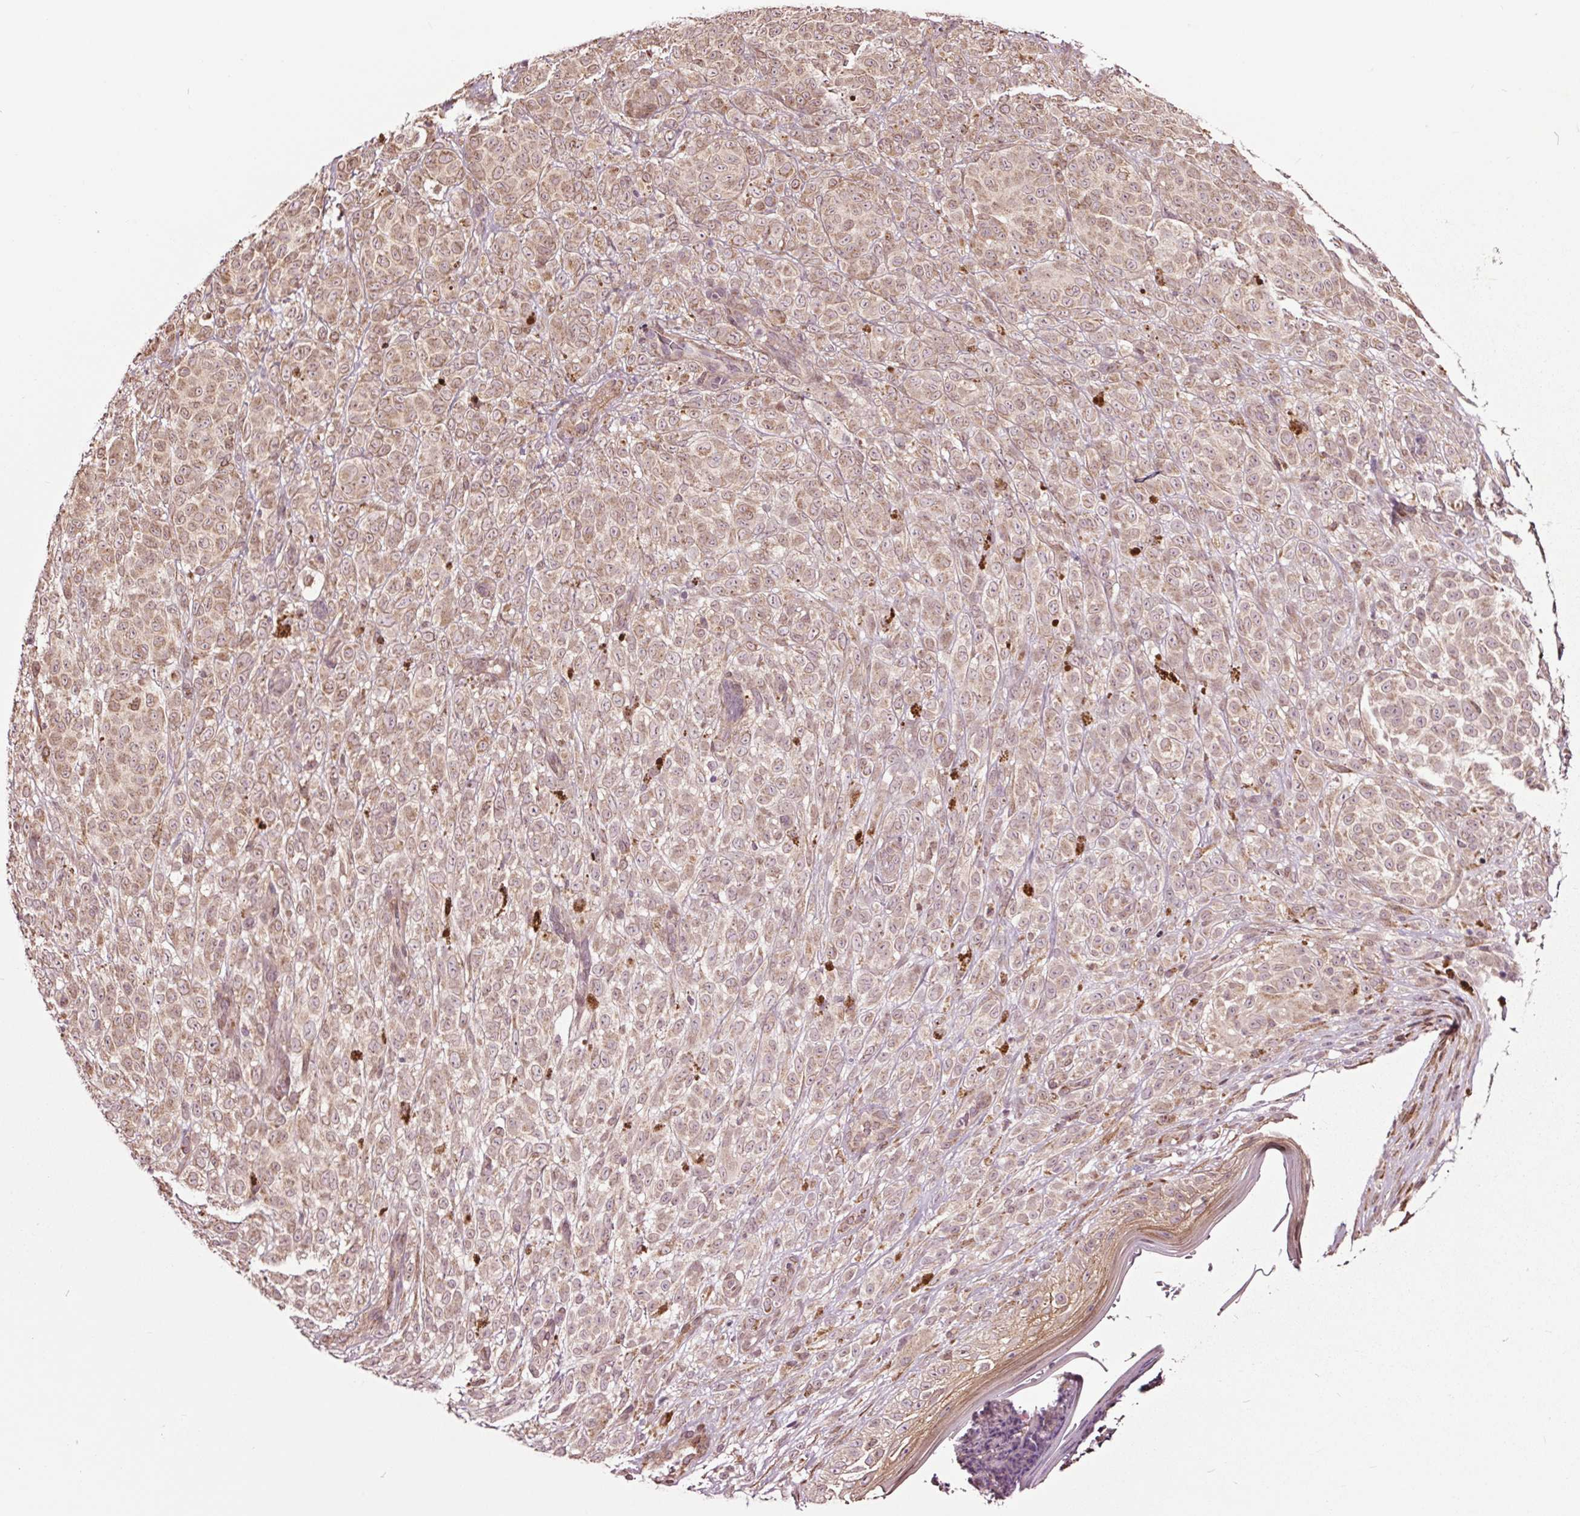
{"staining": {"intensity": "weak", "quantity": ">75%", "location": "cytoplasmic/membranous"}, "tissue": "melanoma", "cell_type": "Tumor cells", "image_type": "cancer", "snomed": [{"axis": "morphology", "description": "Malignant melanoma, NOS"}, {"axis": "topography", "description": "Skin"}], "caption": "Protein expression analysis of malignant melanoma demonstrates weak cytoplasmic/membranous staining in about >75% of tumor cells.", "gene": "HAUS5", "patient": {"sex": "female", "age": 86}}